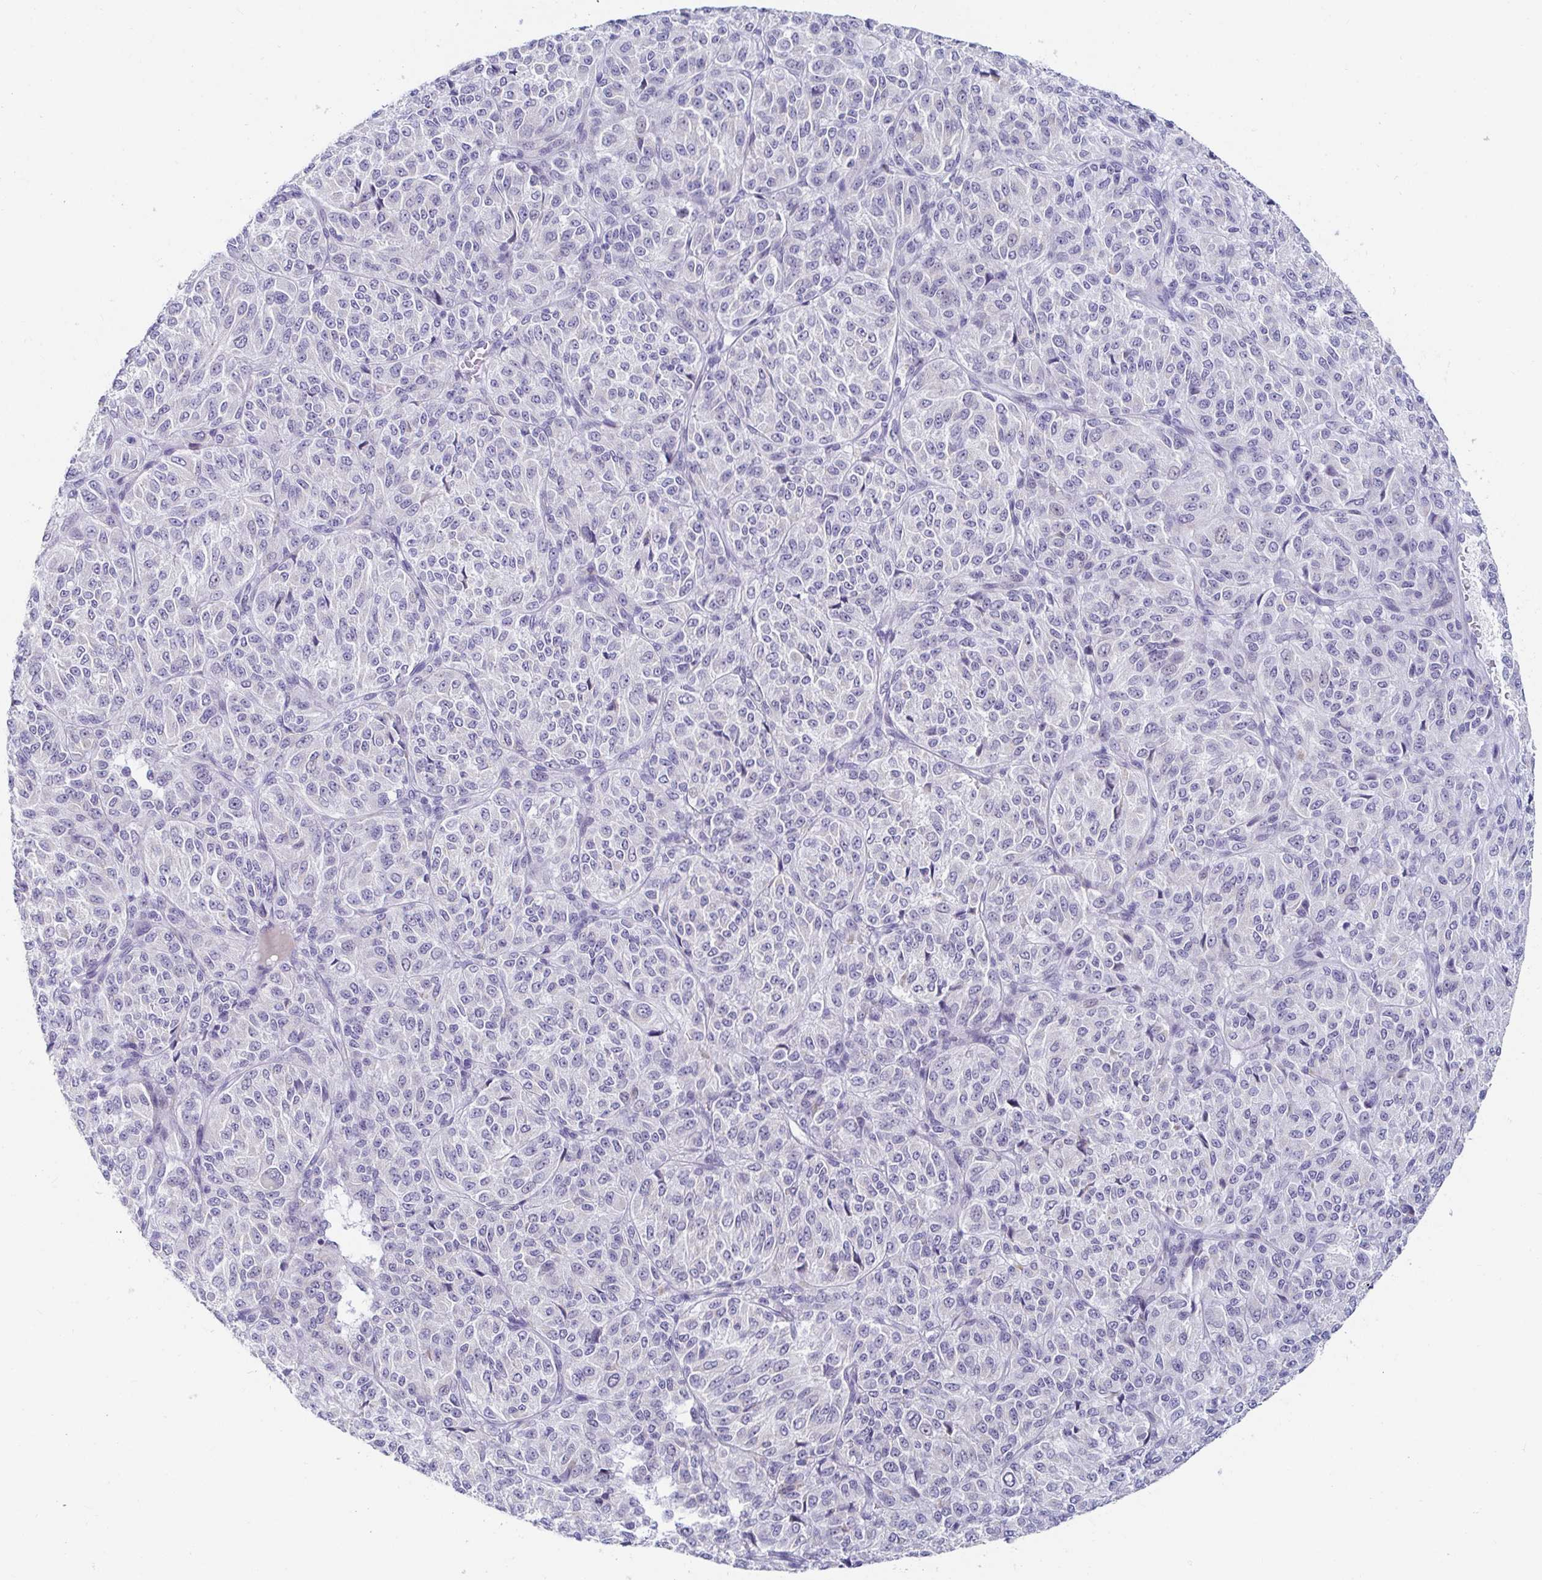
{"staining": {"intensity": "negative", "quantity": "none", "location": "none"}, "tissue": "melanoma", "cell_type": "Tumor cells", "image_type": "cancer", "snomed": [{"axis": "morphology", "description": "Malignant melanoma, Metastatic site"}, {"axis": "topography", "description": "Brain"}], "caption": "An IHC image of malignant melanoma (metastatic site) is shown. There is no staining in tumor cells of malignant melanoma (metastatic site).", "gene": "OR10K1", "patient": {"sex": "female", "age": 56}}